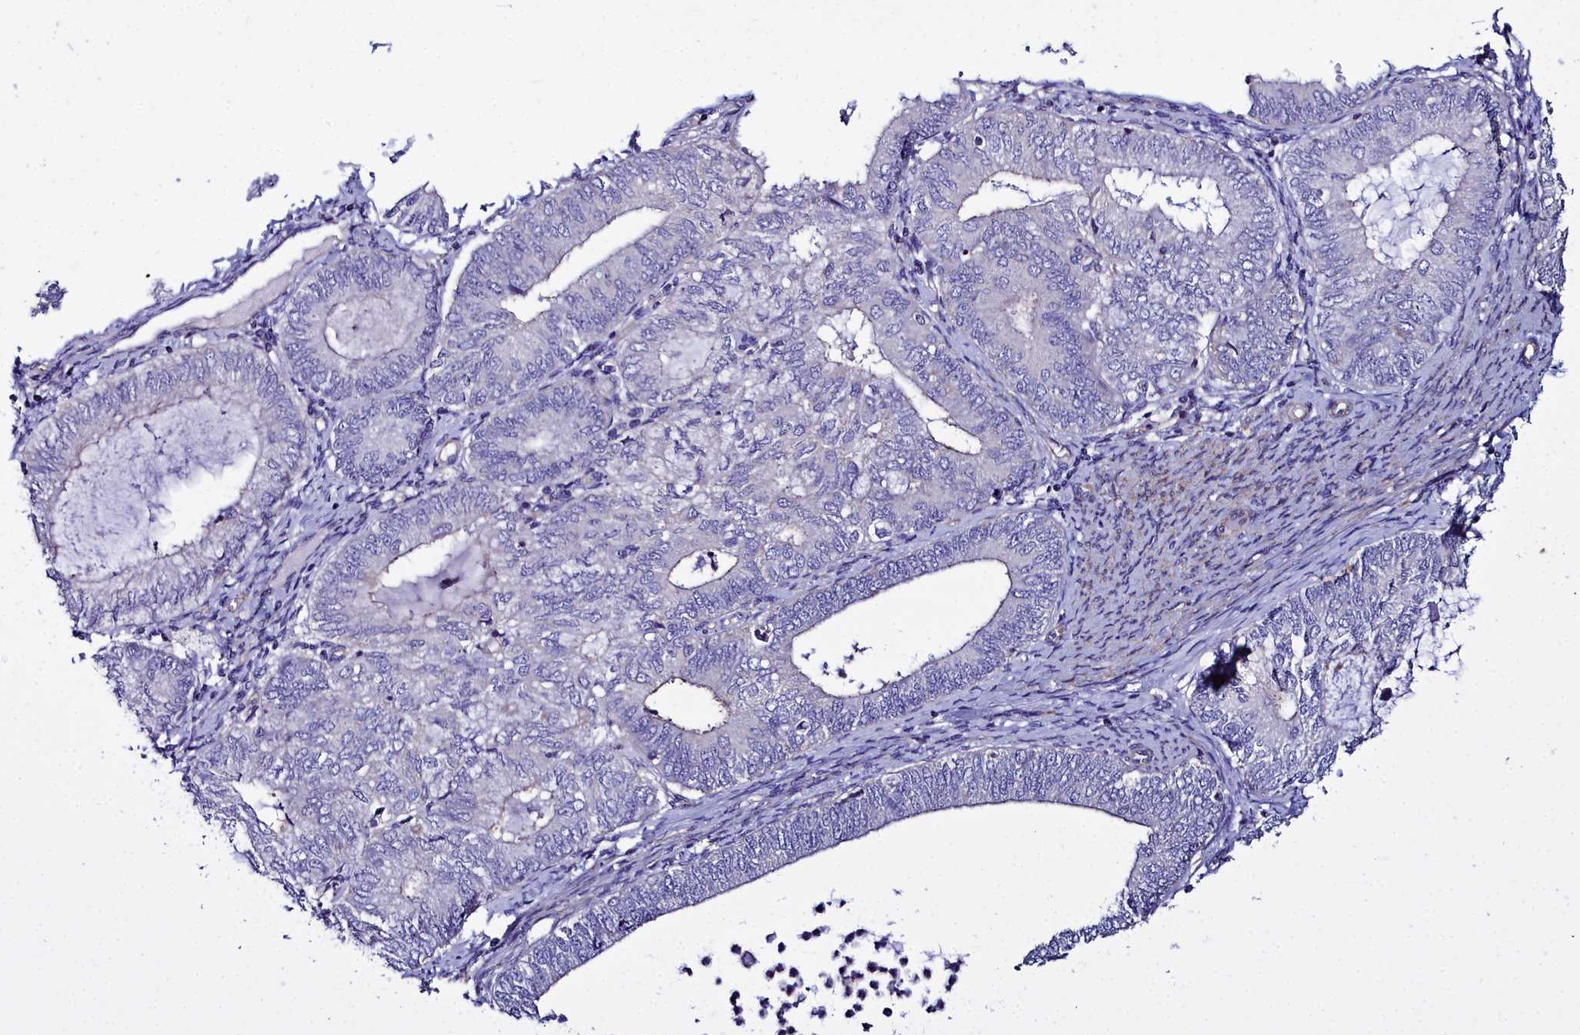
{"staining": {"intensity": "negative", "quantity": "none", "location": "none"}, "tissue": "endometrial cancer", "cell_type": "Tumor cells", "image_type": "cancer", "snomed": [{"axis": "morphology", "description": "Adenocarcinoma, NOS"}, {"axis": "topography", "description": "Endometrium"}], "caption": "Histopathology image shows no significant protein expression in tumor cells of adenocarcinoma (endometrial).", "gene": "FADS3", "patient": {"sex": "female", "age": 68}}